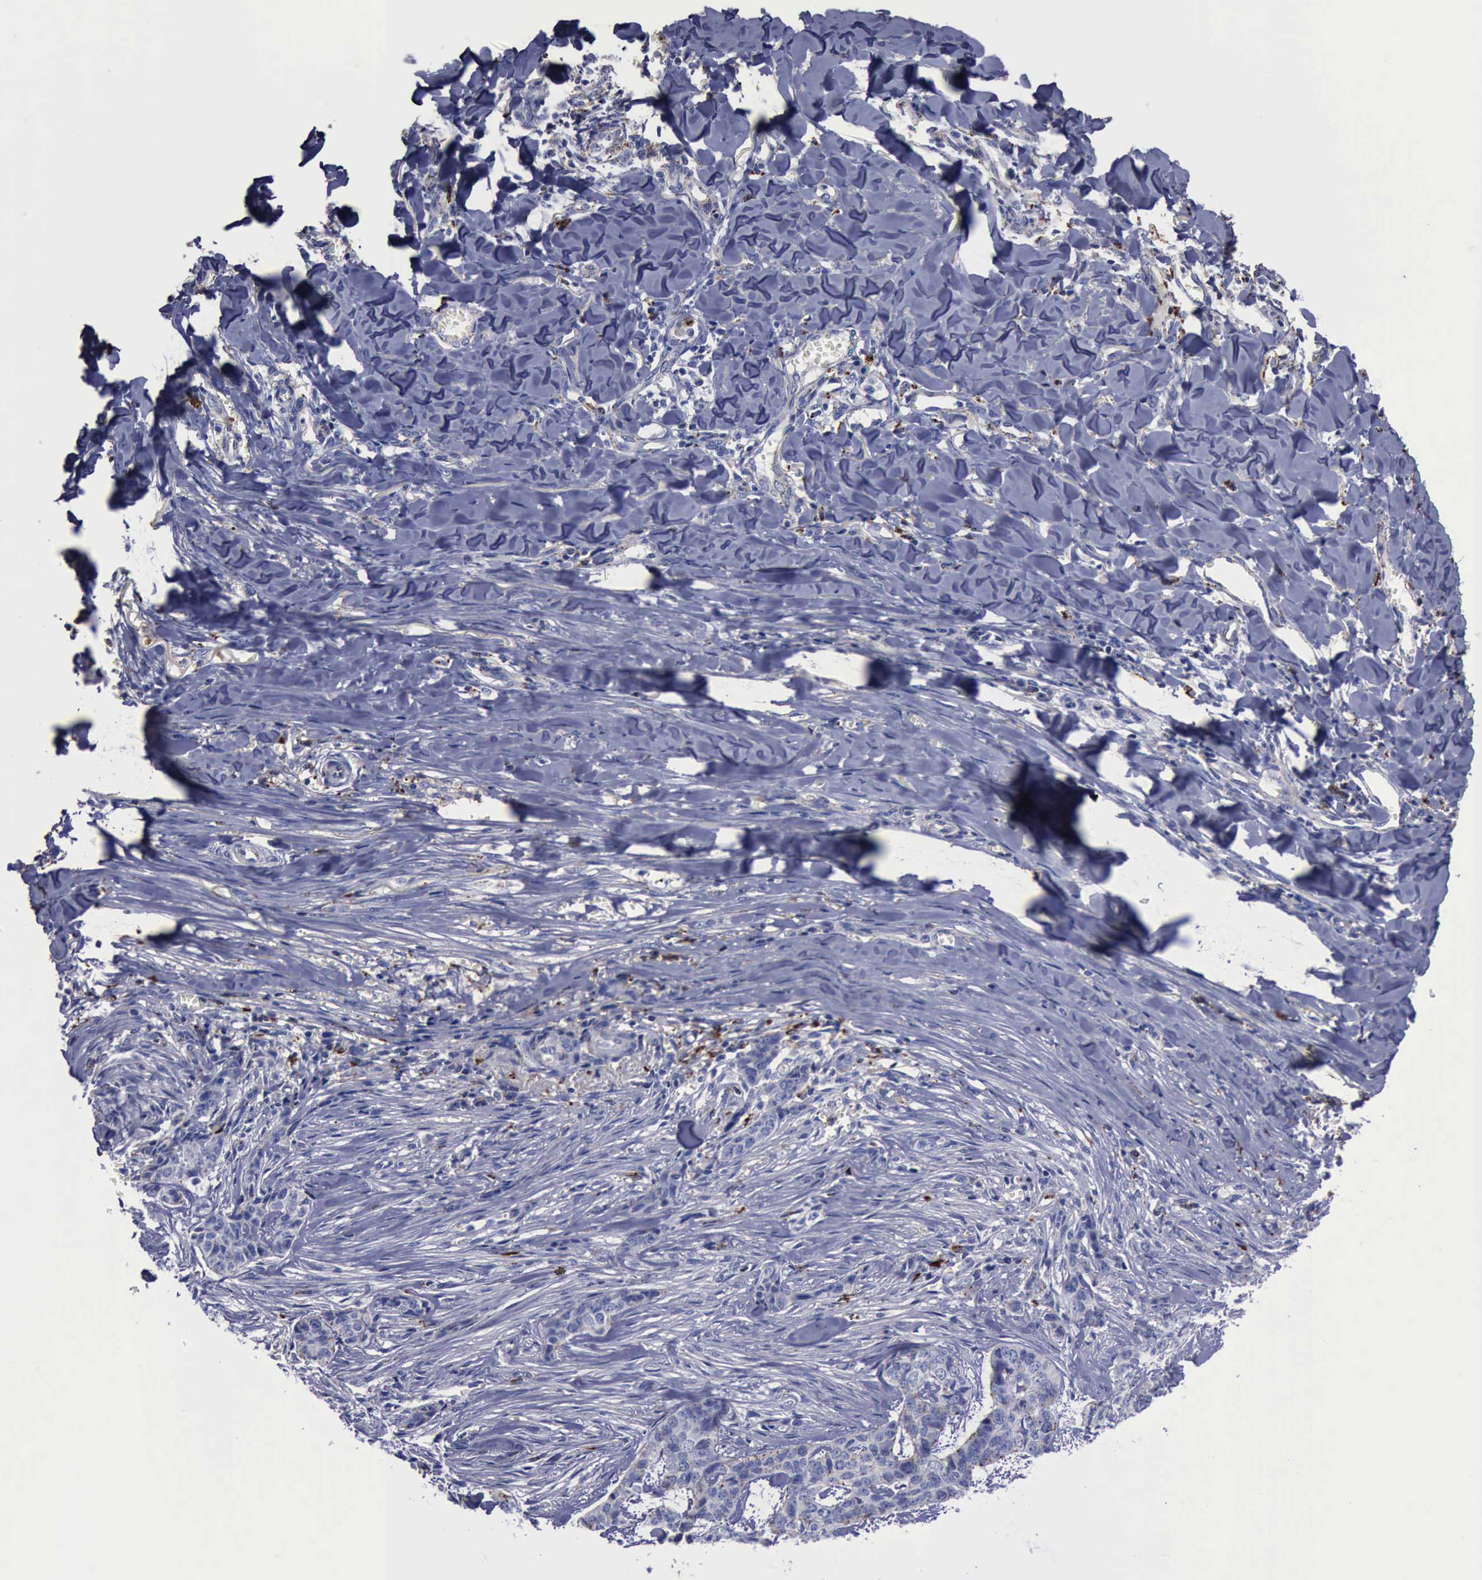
{"staining": {"intensity": "weak", "quantity": "25%-75%", "location": "cytoplasmic/membranous"}, "tissue": "skin cancer", "cell_type": "Tumor cells", "image_type": "cancer", "snomed": [{"axis": "morphology", "description": "Normal tissue, NOS"}, {"axis": "morphology", "description": "Basal cell carcinoma"}, {"axis": "topography", "description": "Skin"}], "caption": "Immunohistochemical staining of basal cell carcinoma (skin) reveals low levels of weak cytoplasmic/membranous staining in approximately 25%-75% of tumor cells. (IHC, brightfield microscopy, high magnification).", "gene": "CTSD", "patient": {"sex": "female", "age": 65}}